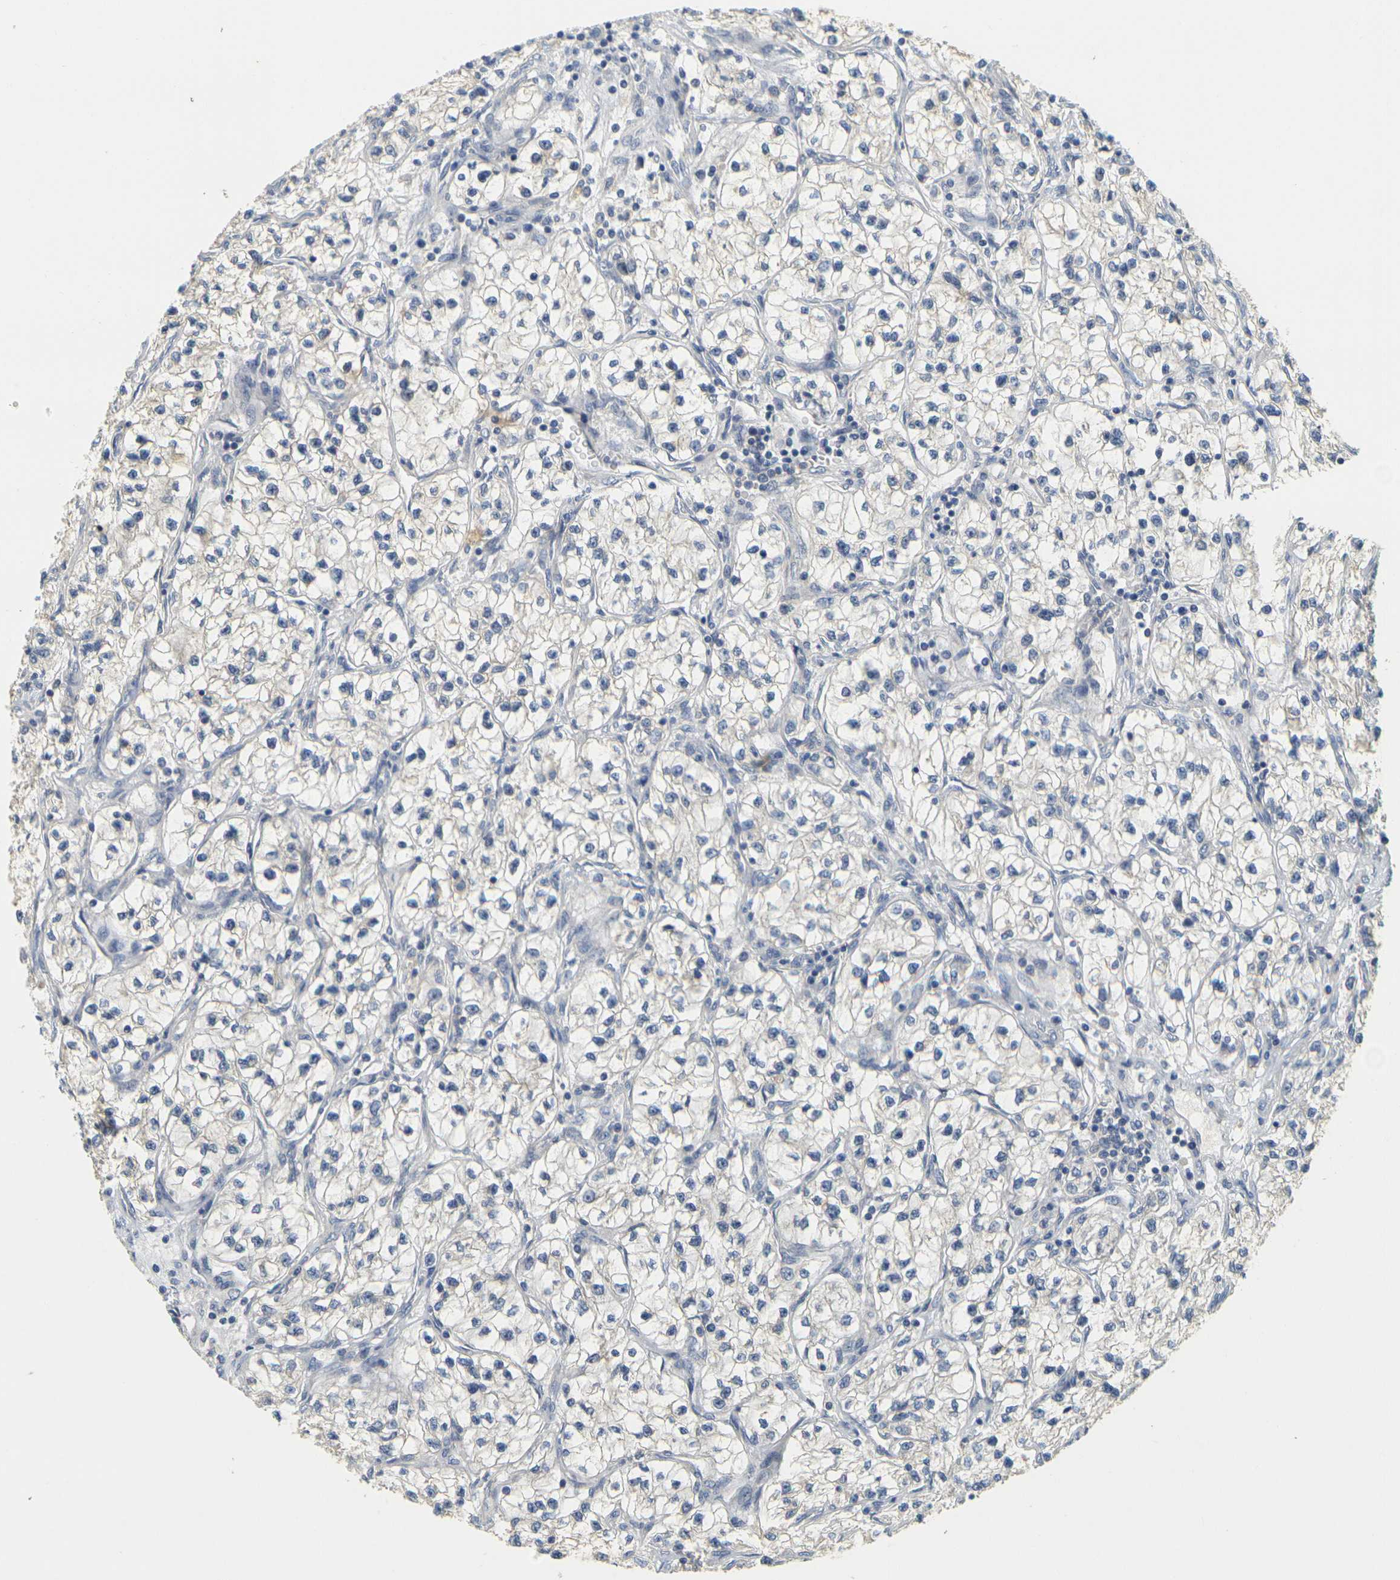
{"staining": {"intensity": "negative", "quantity": "none", "location": "none"}, "tissue": "renal cancer", "cell_type": "Tumor cells", "image_type": "cancer", "snomed": [{"axis": "morphology", "description": "Adenocarcinoma, NOS"}, {"axis": "topography", "description": "Kidney"}], "caption": "This is an immunohistochemistry histopathology image of human renal cancer. There is no positivity in tumor cells.", "gene": "GDAP1", "patient": {"sex": "female", "age": 57}}